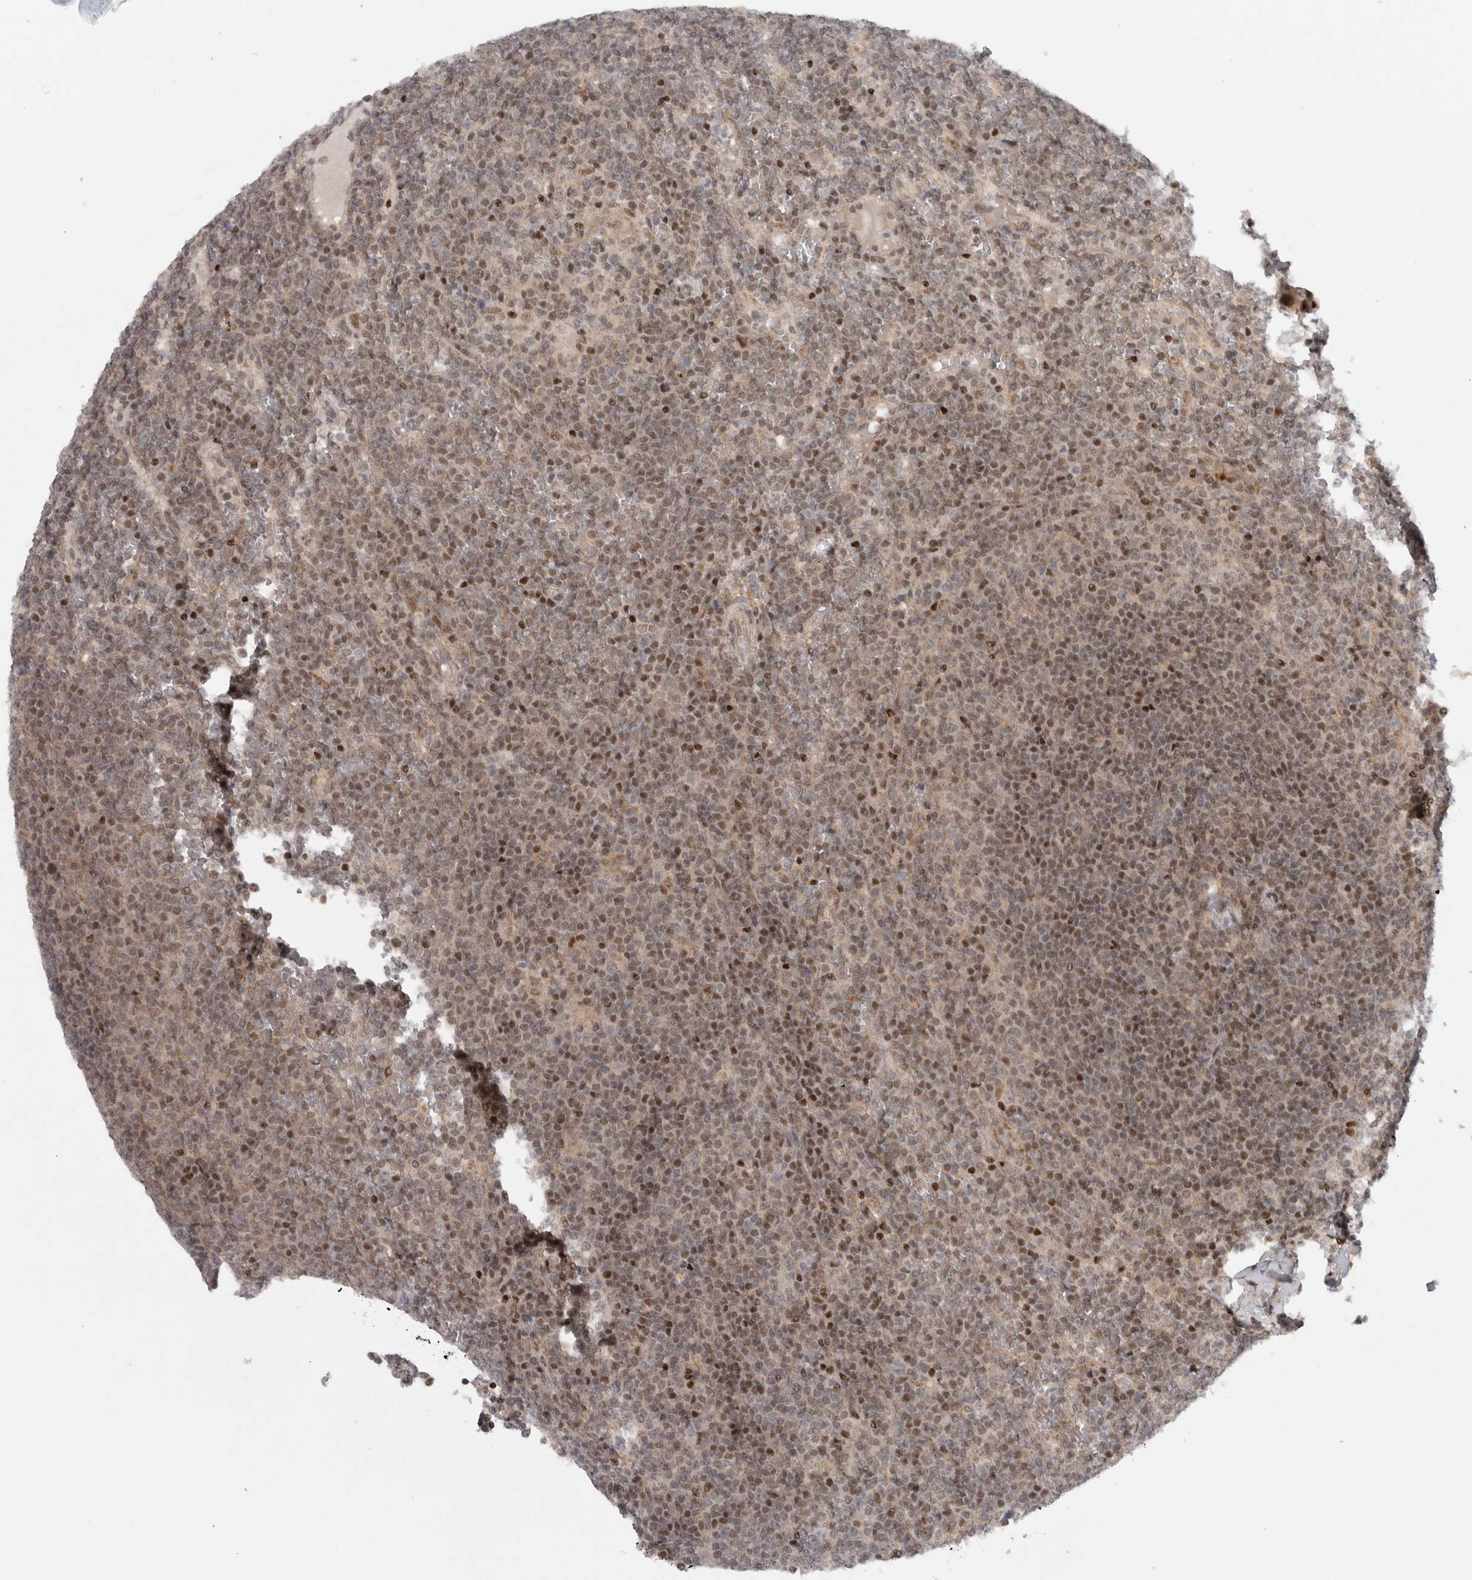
{"staining": {"intensity": "moderate", "quantity": ">75%", "location": "nuclear"}, "tissue": "lymphoma", "cell_type": "Tumor cells", "image_type": "cancer", "snomed": [{"axis": "morphology", "description": "Malignant lymphoma, non-Hodgkin's type, Low grade"}, {"axis": "topography", "description": "Spleen"}], "caption": "Immunohistochemistry (IHC) image of malignant lymphoma, non-Hodgkin's type (low-grade) stained for a protein (brown), which exhibits medium levels of moderate nuclear expression in approximately >75% of tumor cells.", "gene": "KDM8", "patient": {"sex": "female", "age": 19}}